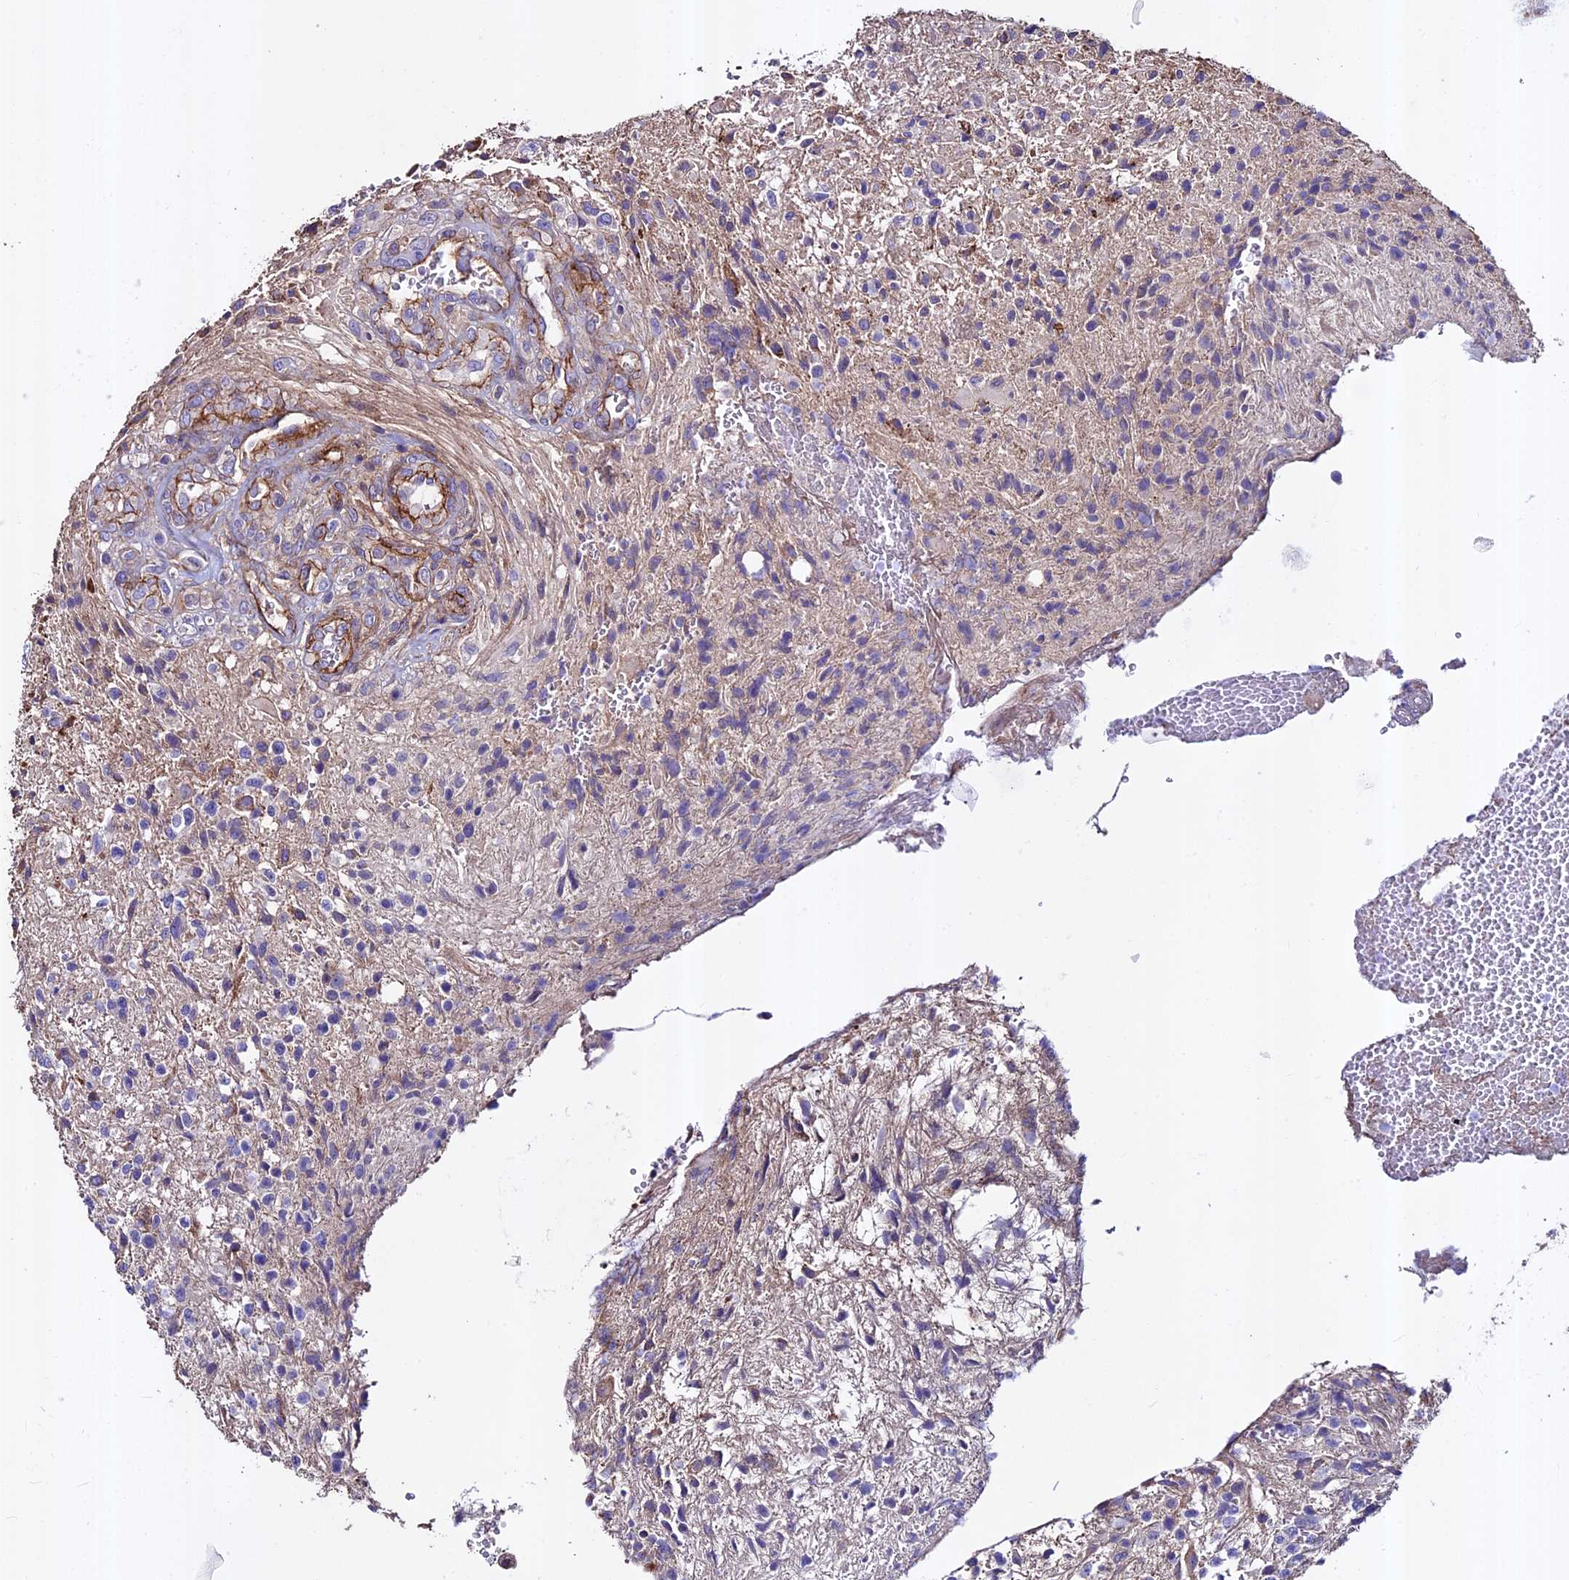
{"staining": {"intensity": "negative", "quantity": "none", "location": "none"}, "tissue": "glioma", "cell_type": "Tumor cells", "image_type": "cancer", "snomed": [{"axis": "morphology", "description": "Glioma, malignant, High grade"}, {"axis": "topography", "description": "Brain"}], "caption": "Human glioma stained for a protein using IHC shows no positivity in tumor cells.", "gene": "EVA1B", "patient": {"sex": "male", "age": 56}}